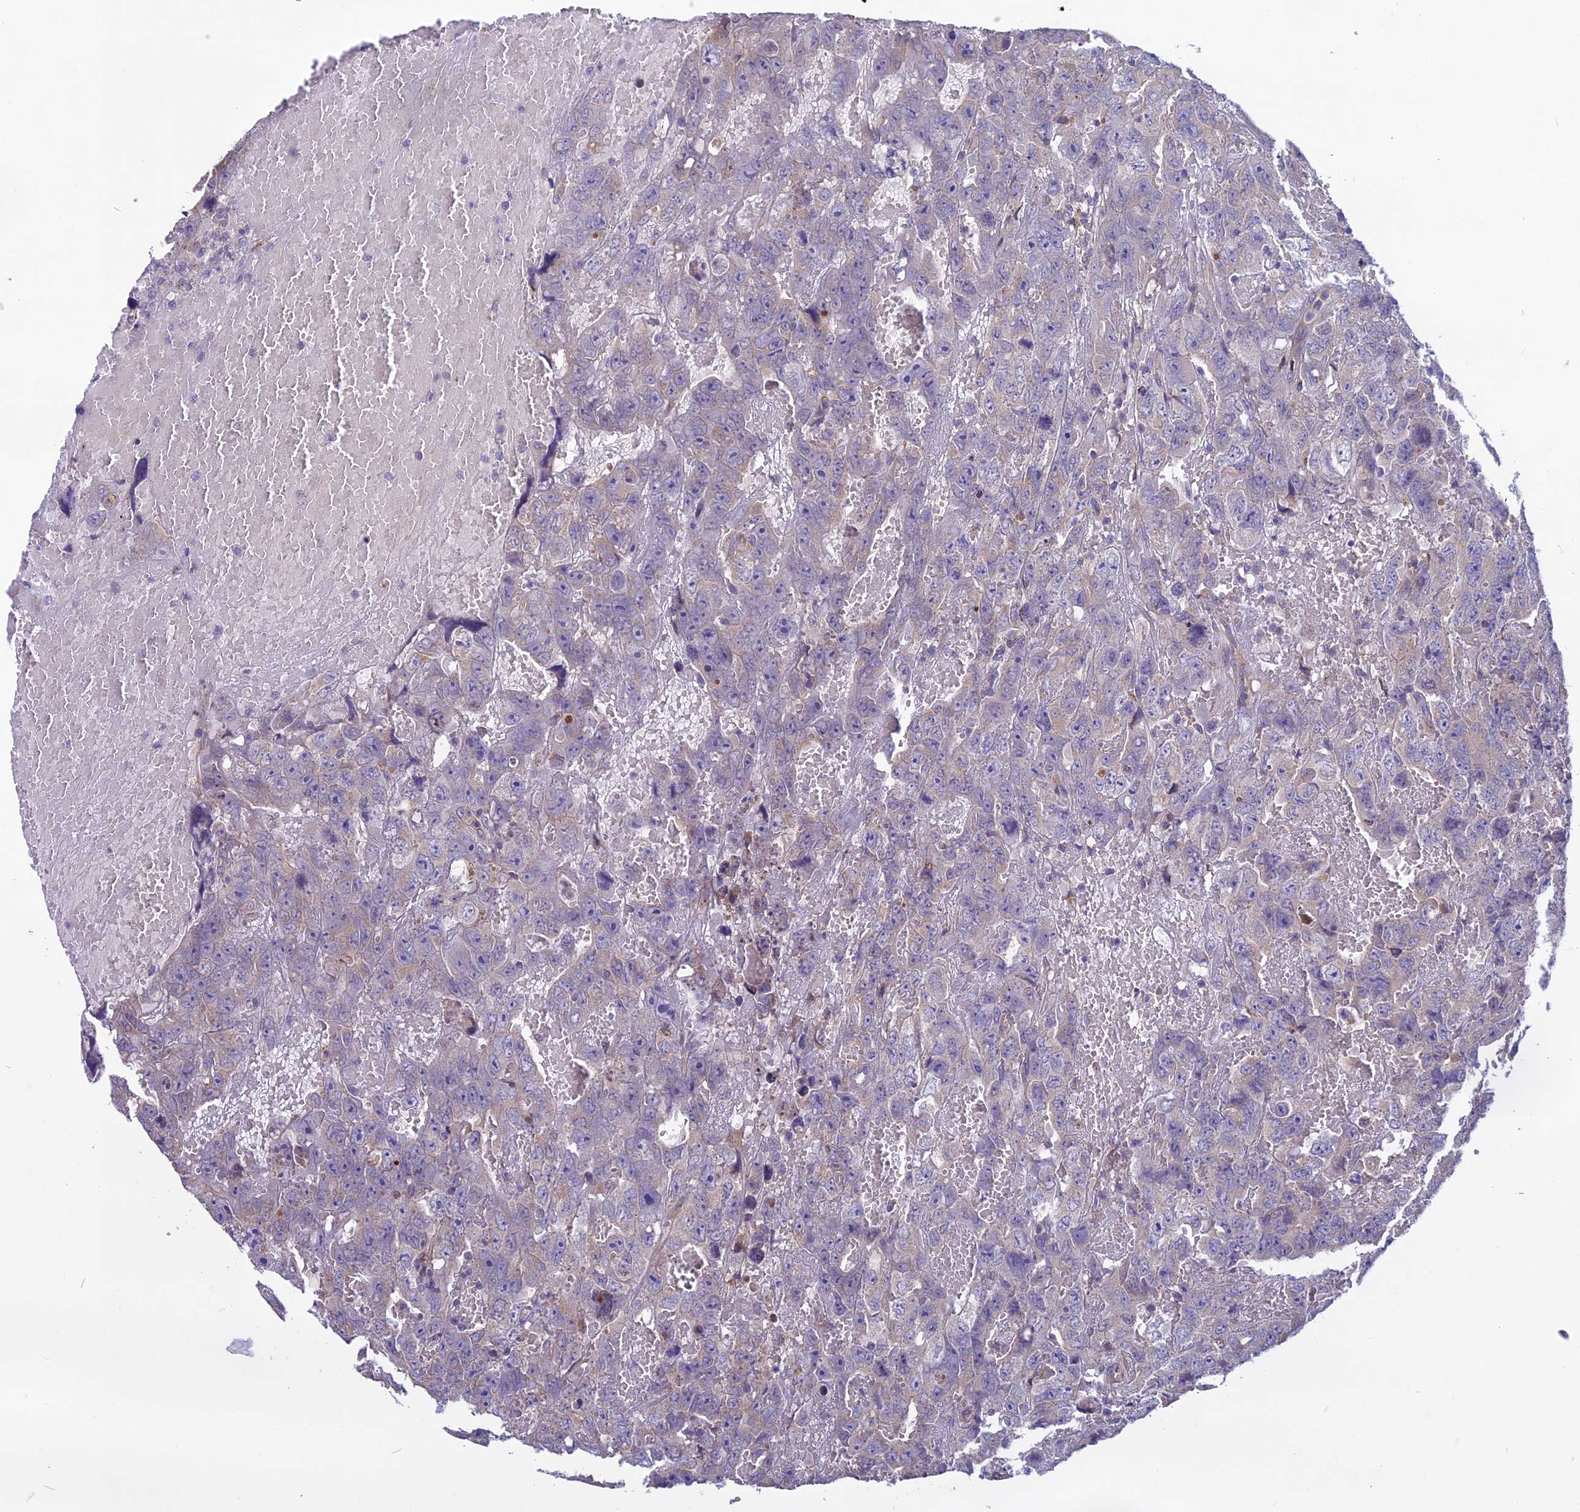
{"staining": {"intensity": "negative", "quantity": "none", "location": "none"}, "tissue": "testis cancer", "cell_type": "Tumor cells", "image_type": "cancer", "snomed": [{"axis": "morphology", "description": "Carcinoma, Embryonal, NOS"}, {"axis": "topography", "description": "Testis"}], "caption": "This histopathology image is of embryonal carcinoma (testis) stained with immunohistochemistry (IHC) to label a protein in brown with the nuclei are counter-stained blue. There is no positivity in tumor cells. (DAB (3,3'-diaminobenzidine) immunohistochemistry, high magnification).", "gene": "DCTN5", "patient": {"sex": "male", "age": 45}}